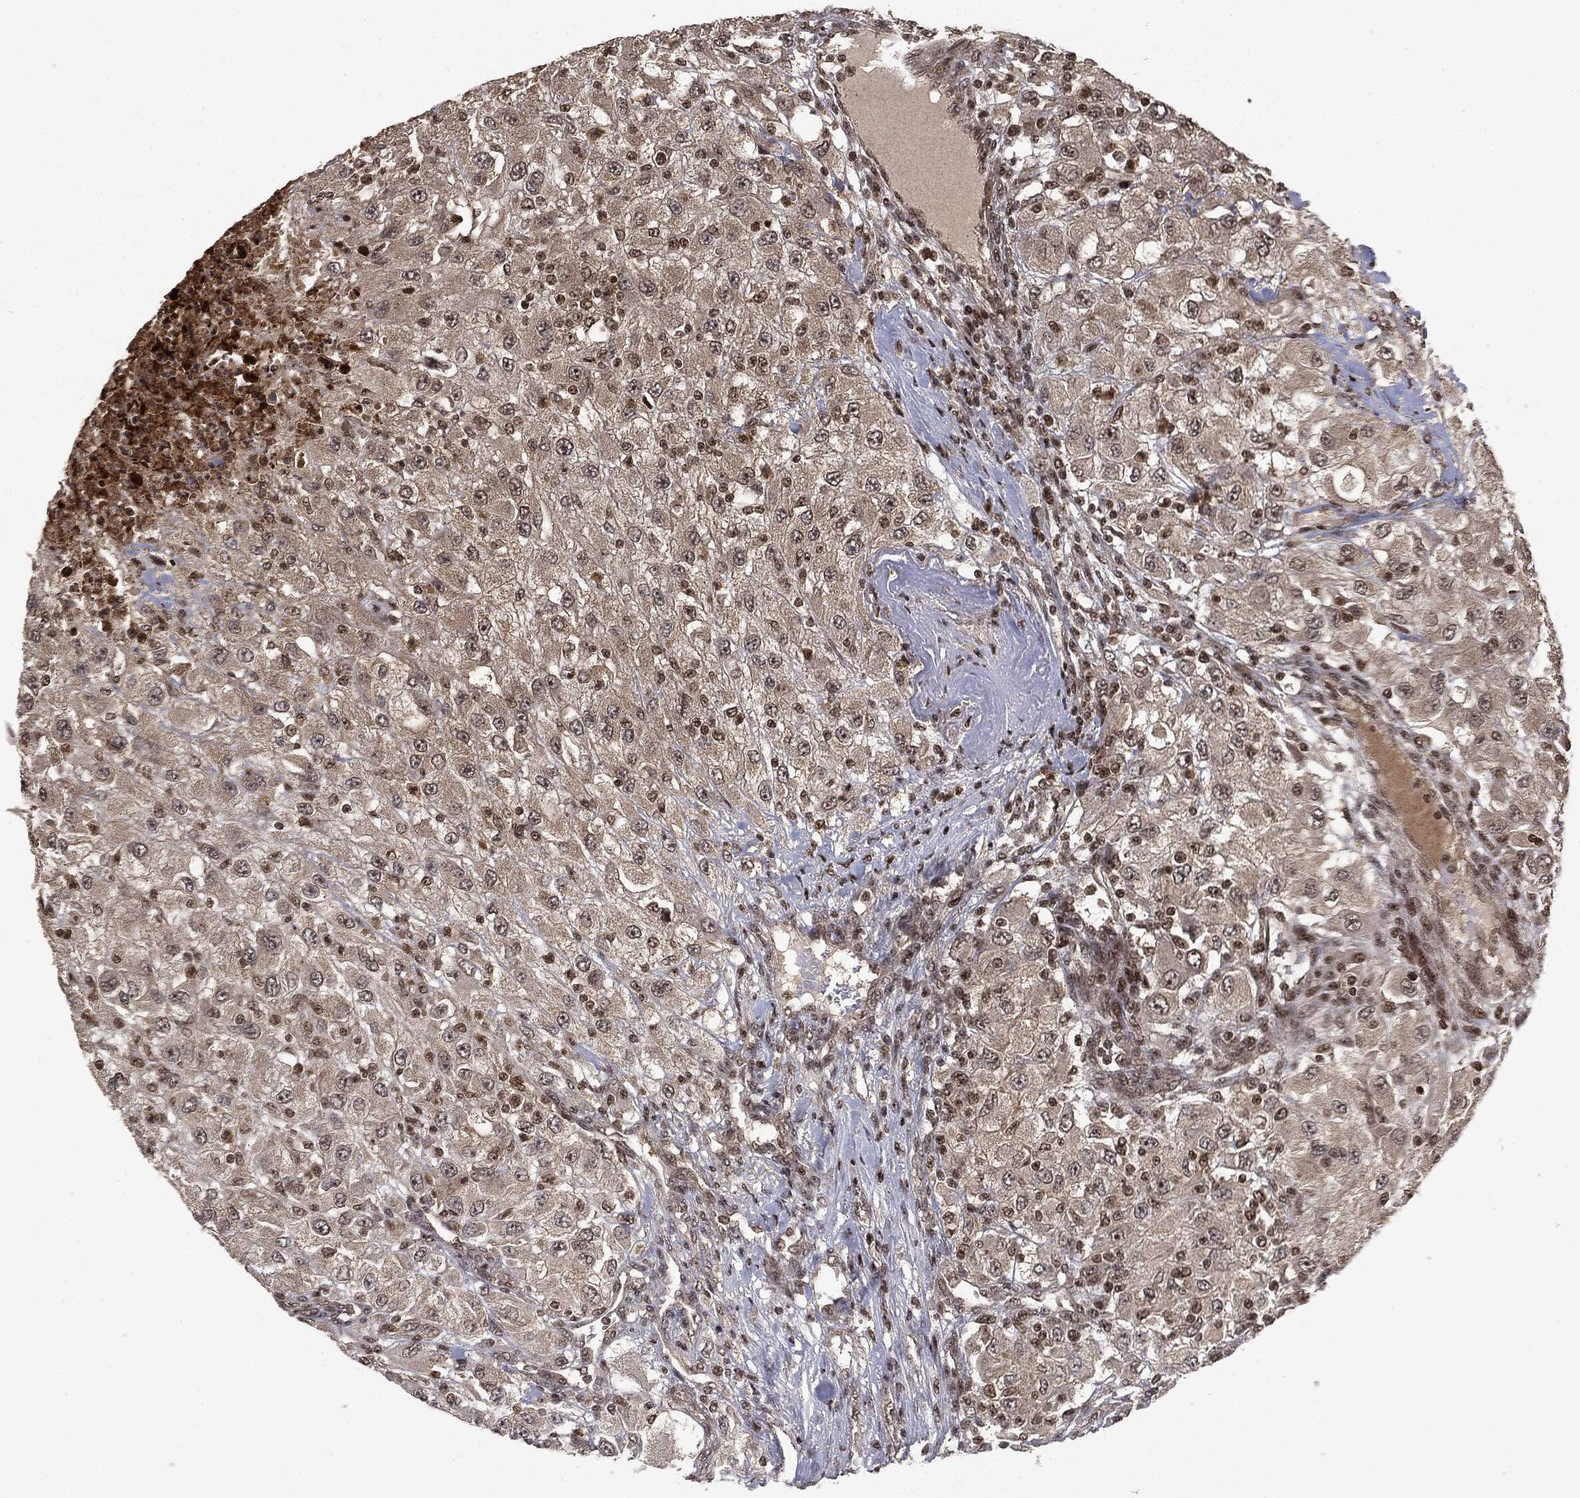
{"staining": {"intensity": "negative", "quantity": "none", "location": "none"}, "tissue": "renal cancer", "cell_type": "Tumor cells", "image_type": "cancer", "snomed": [{"axis": "morphology", "description": "Adenocarcinoma, NOS"}, {"axis": "topography", "description": "Kidney"}], "caption": "Tumor cells show no significant positivity in renal adenocarcinoma.", "gene": "CTDP1", "patient": {"sex": "female", "age": 67}}